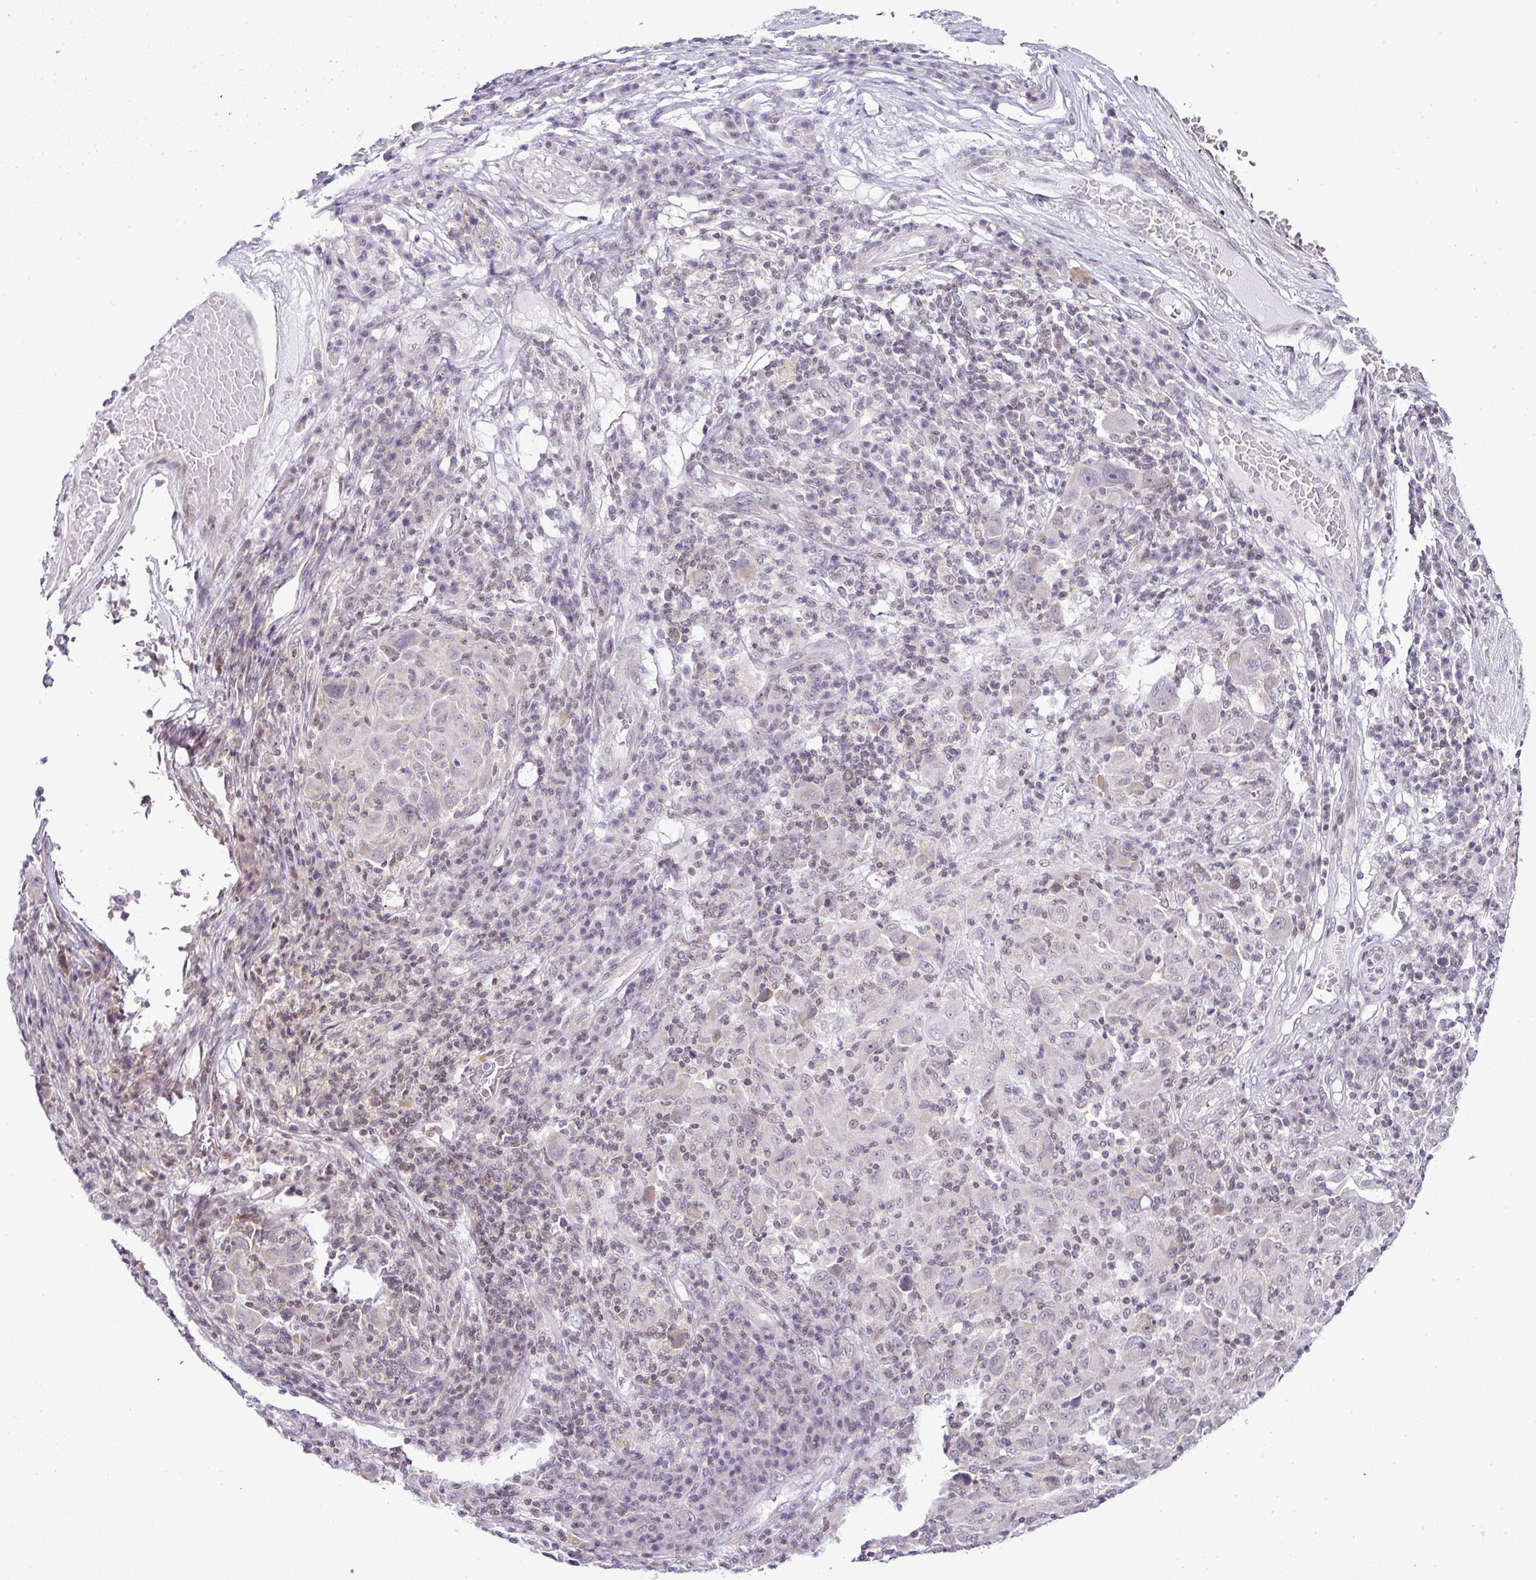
{"staining": {"intensity": "negative", "quantity": "none", "location": "none"}, "tissue": "melanoma", "cell_type": "Tumor cells", "image_type": "cancer", "snomed": [{"axis": "morphology", "description": "Malignant melanoma, NOS"}, {"axis": "topography", "description": "Skin"}], "caption": "A photomicrograph of human melanoma is negative for staining in tumor cells.", "gene": "FAM32A", "patient": {"sex": "male", "age": 53}}